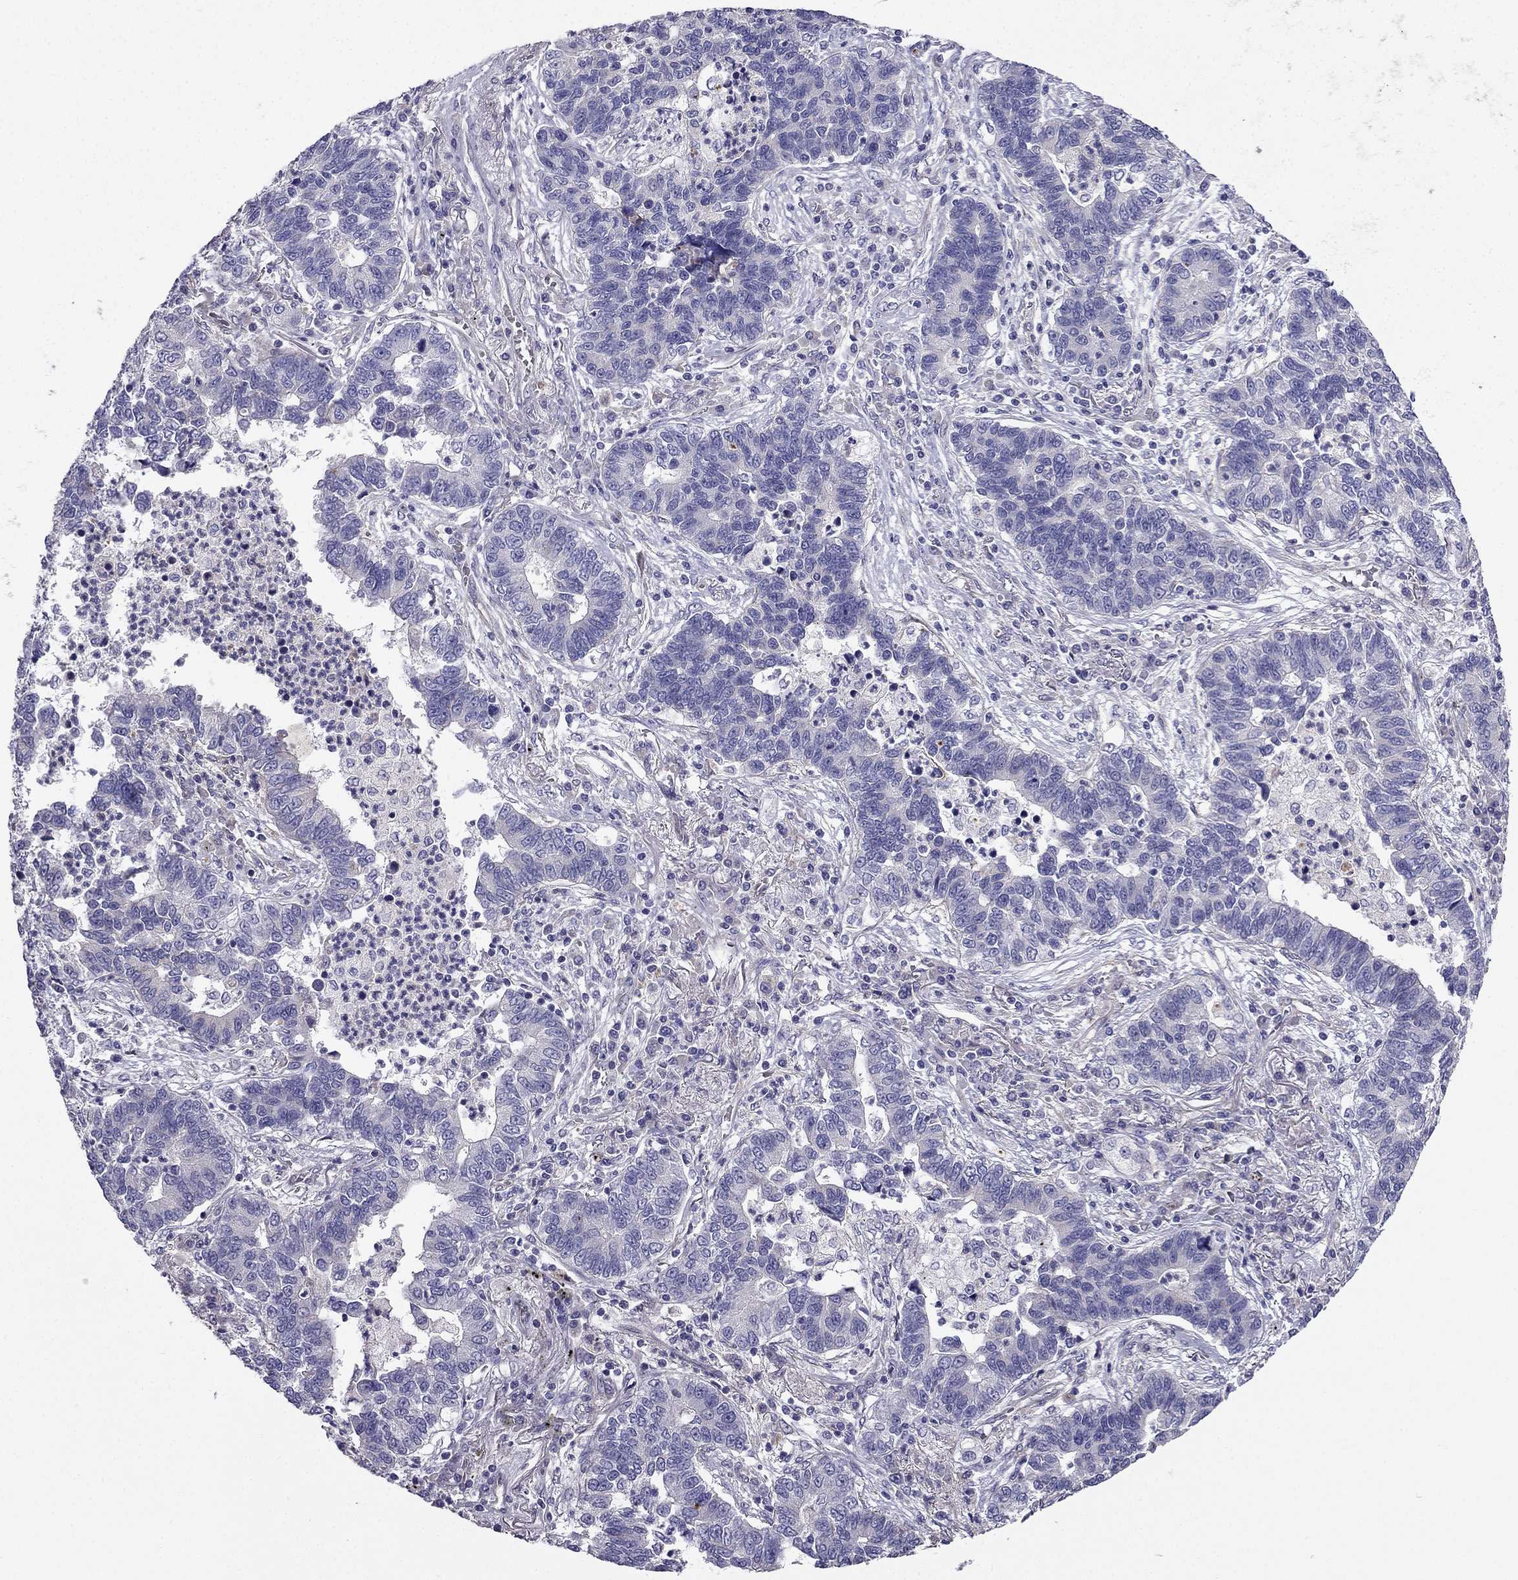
{"staining": {"intensity": "negative", "quantity": "none", "location": "none"}, "tissue": "lung cancer", "cell_type": "Tumor cells", "image_type": "cancer", "snomed": [{"axis": "morphology", "description": "Adenocarcinoma, NOS"}, {"axis": "topography", "description": "Lung"}], "caption": "IHC of human lung cancer (adenocarcinoma) shows no positivity in tumor cells.", "gene": "ENOX1", "patient": {"sex": "female", "age": 57}}